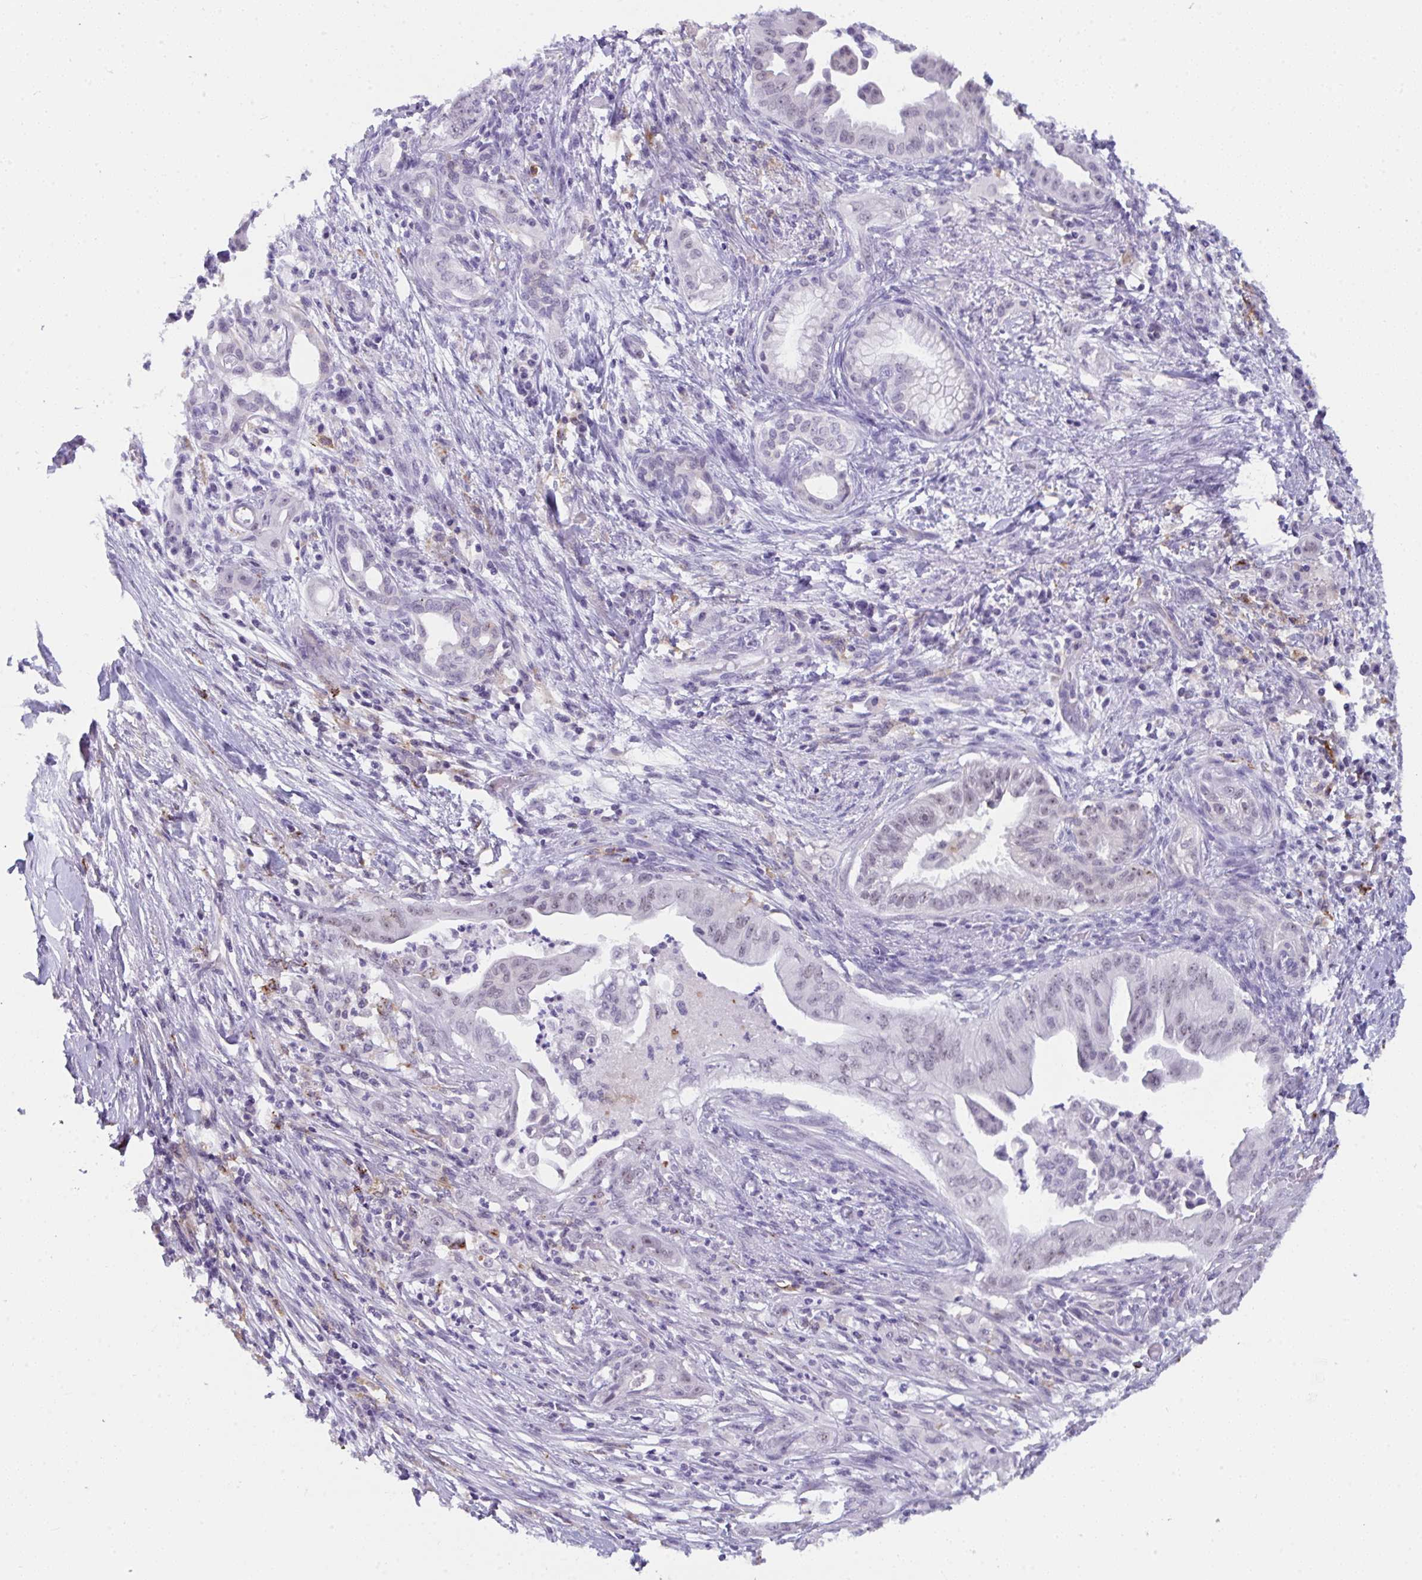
{"staining": {"intensity": "negative", "quantity": "none", "location": "none"}, "tissue": "pancreatic cancer", "cell_type": "Tumor cells", "image_type": "cancer", "snomed": [{"axis": "morphology", "description": "Adenocarcinoma, NOS"}, {"axis": "topography", "description": "Pancreas"}], "caption": "A micrograph of human pancreatic adenocarcinoma is negative for staining in tumor cells.", "gene": "CDK13", "patient": {"sex": "male", "age": 58}}